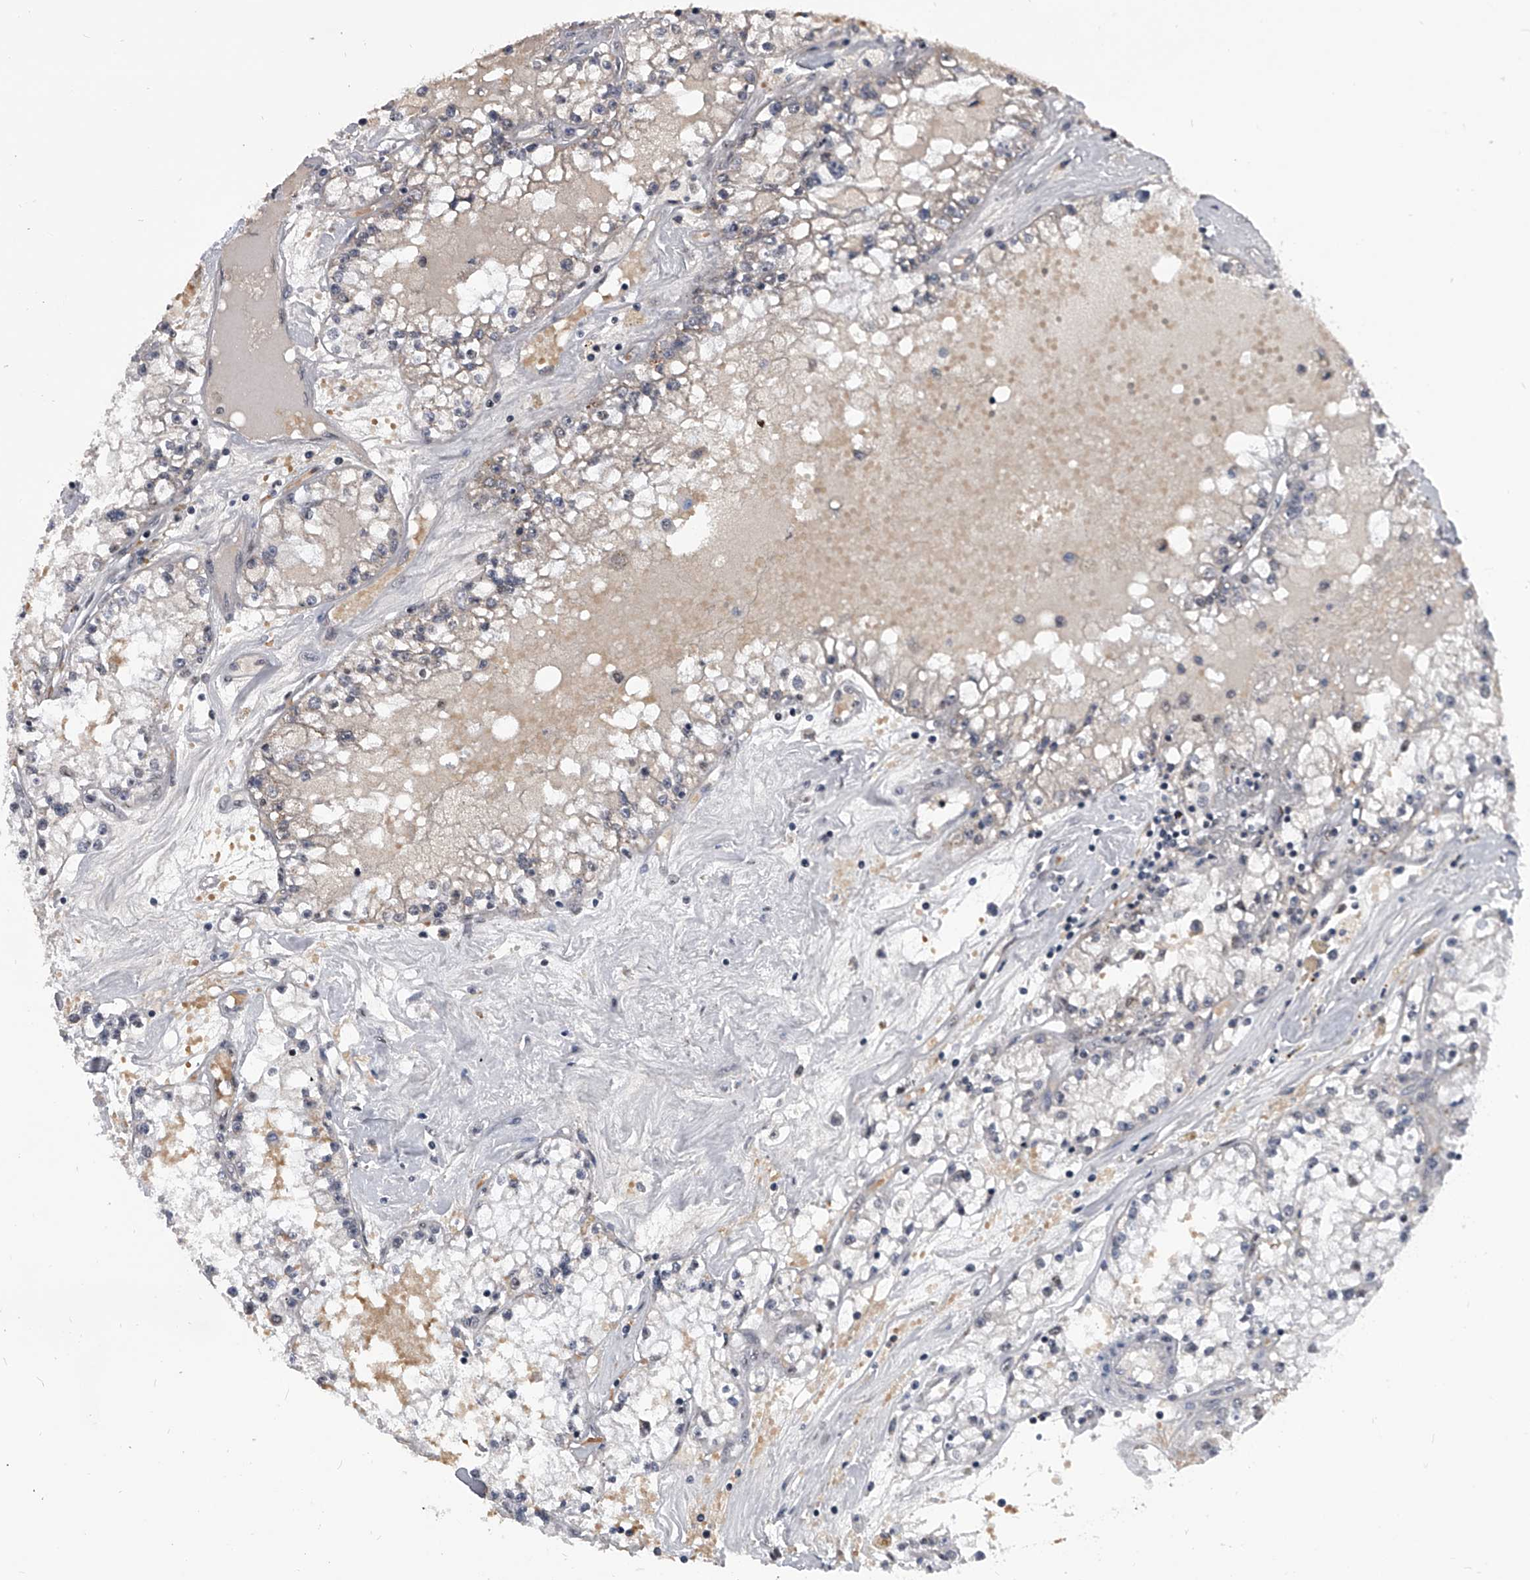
{"staining": {"intensity": "weak", "quantity": "<25%", "location": "cytoplasmic/membranous,nuclear"}, "tissue": "renal cancer", "cell_type": "Tumor cells", "image_type": "cancer", "snomed": [{"axis": "morphology", "description": "Adenocarcinoma, NOS"}, {"axis": "topography", "description": "Kidney"}], "caption": "Immunohistochemistry (IHC) histopathology image of renal adenocarcinoma stained for a protein (brown), which shows no expression in tumor cells.", "gene": "SIM2", "patient": {"sex": "male", "age": 56}}